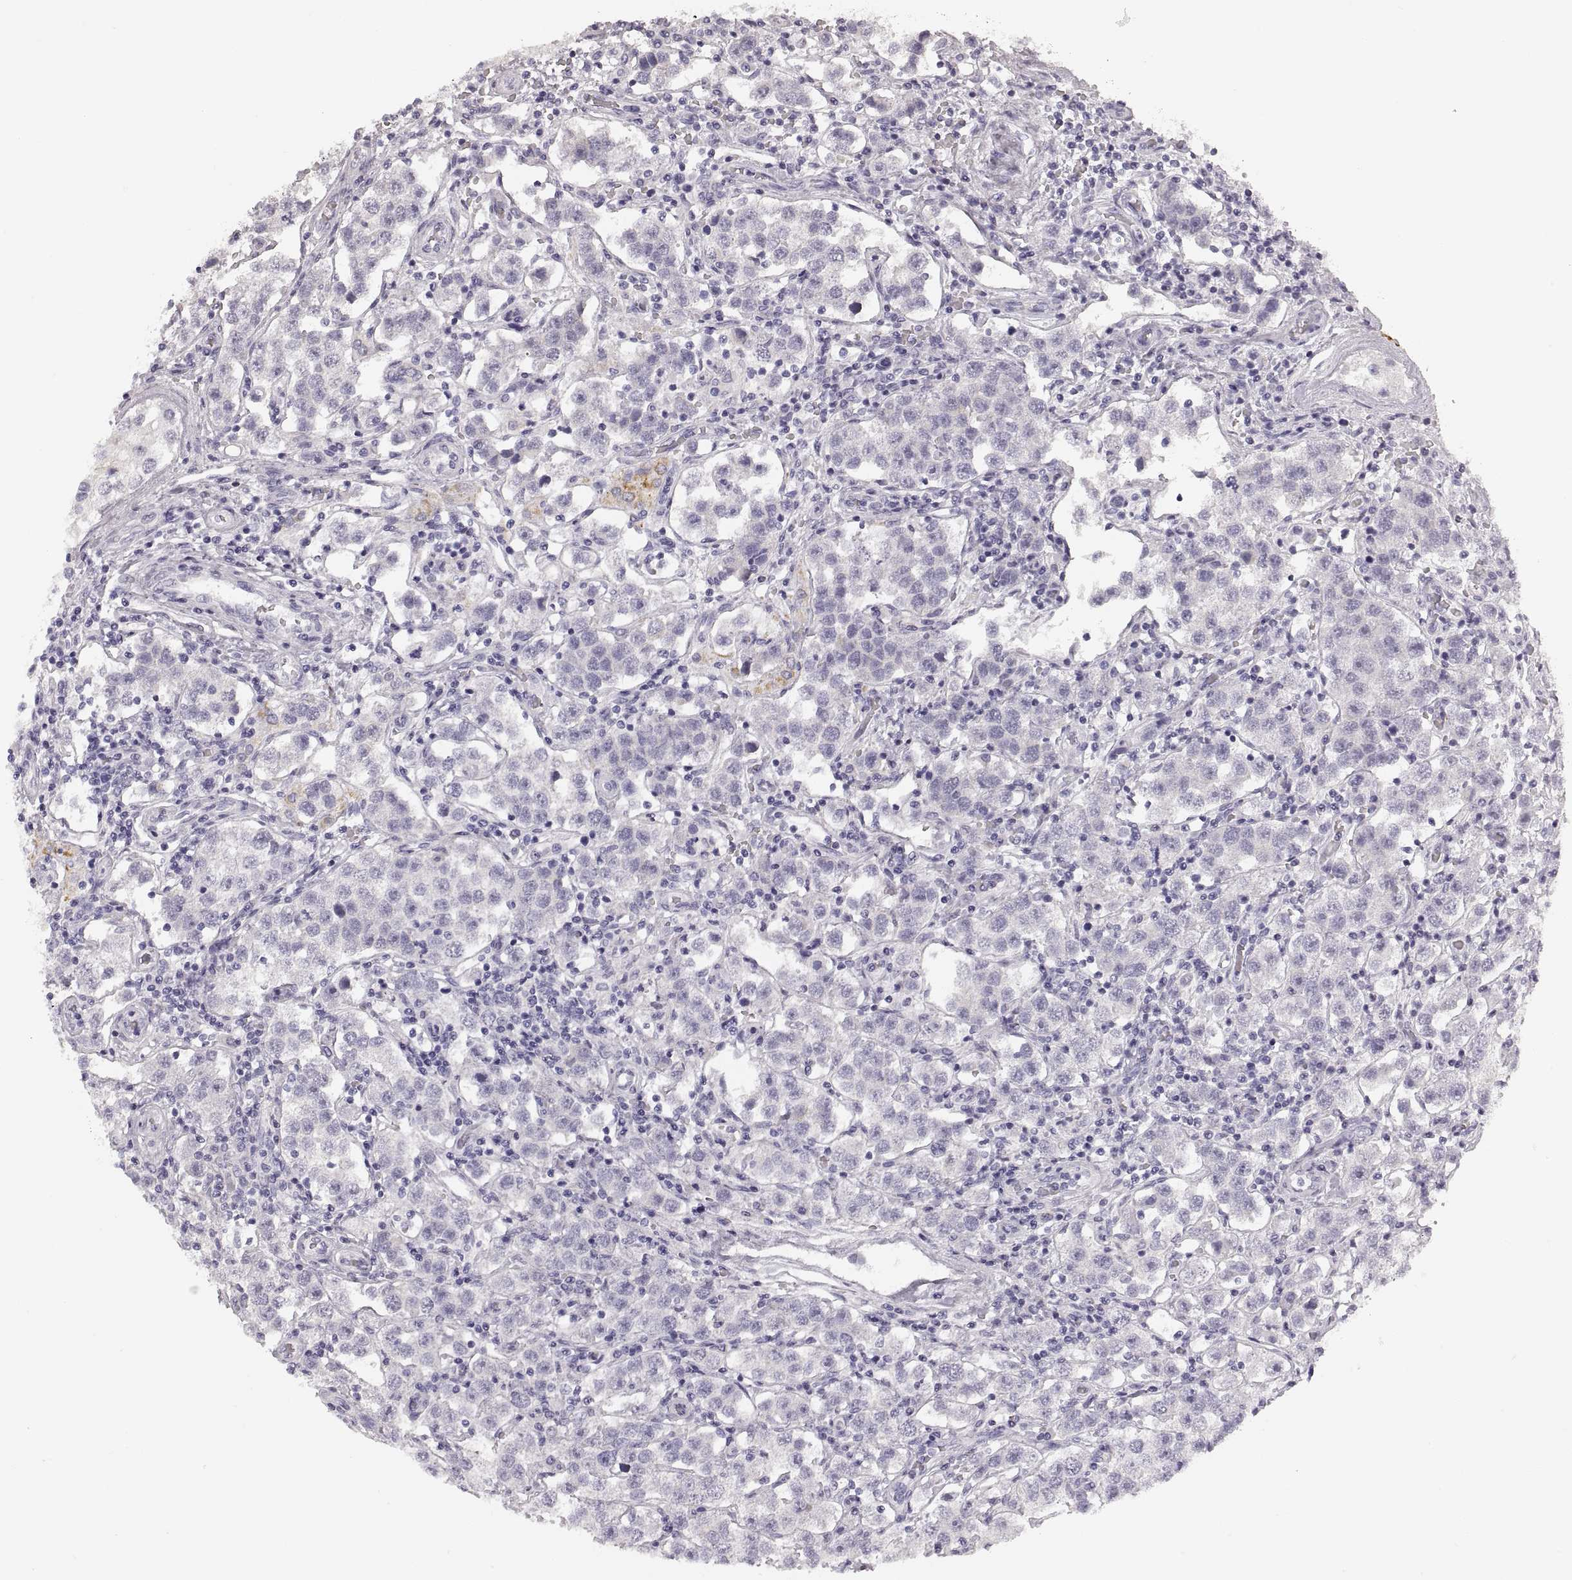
{"staining": {"intensity": "negative", "quantity": "none", "location": "none"}, "tissue": "testis cancer", "cell_type": "Tumor cells", "image_type": "cancer", "snomed": [{"axis": "morphology", "description": "Seminoma, NOS"}, {"axis": "topography", "description": "Testis"}], "caption": "A high-resolution histopathology image shows immunohistochemistry (IHC) staining of testis seminoma, which displays no significant staining in tumor cells.", "gene": "RDH13", "patient": {"sex": "male", "age": 37}}